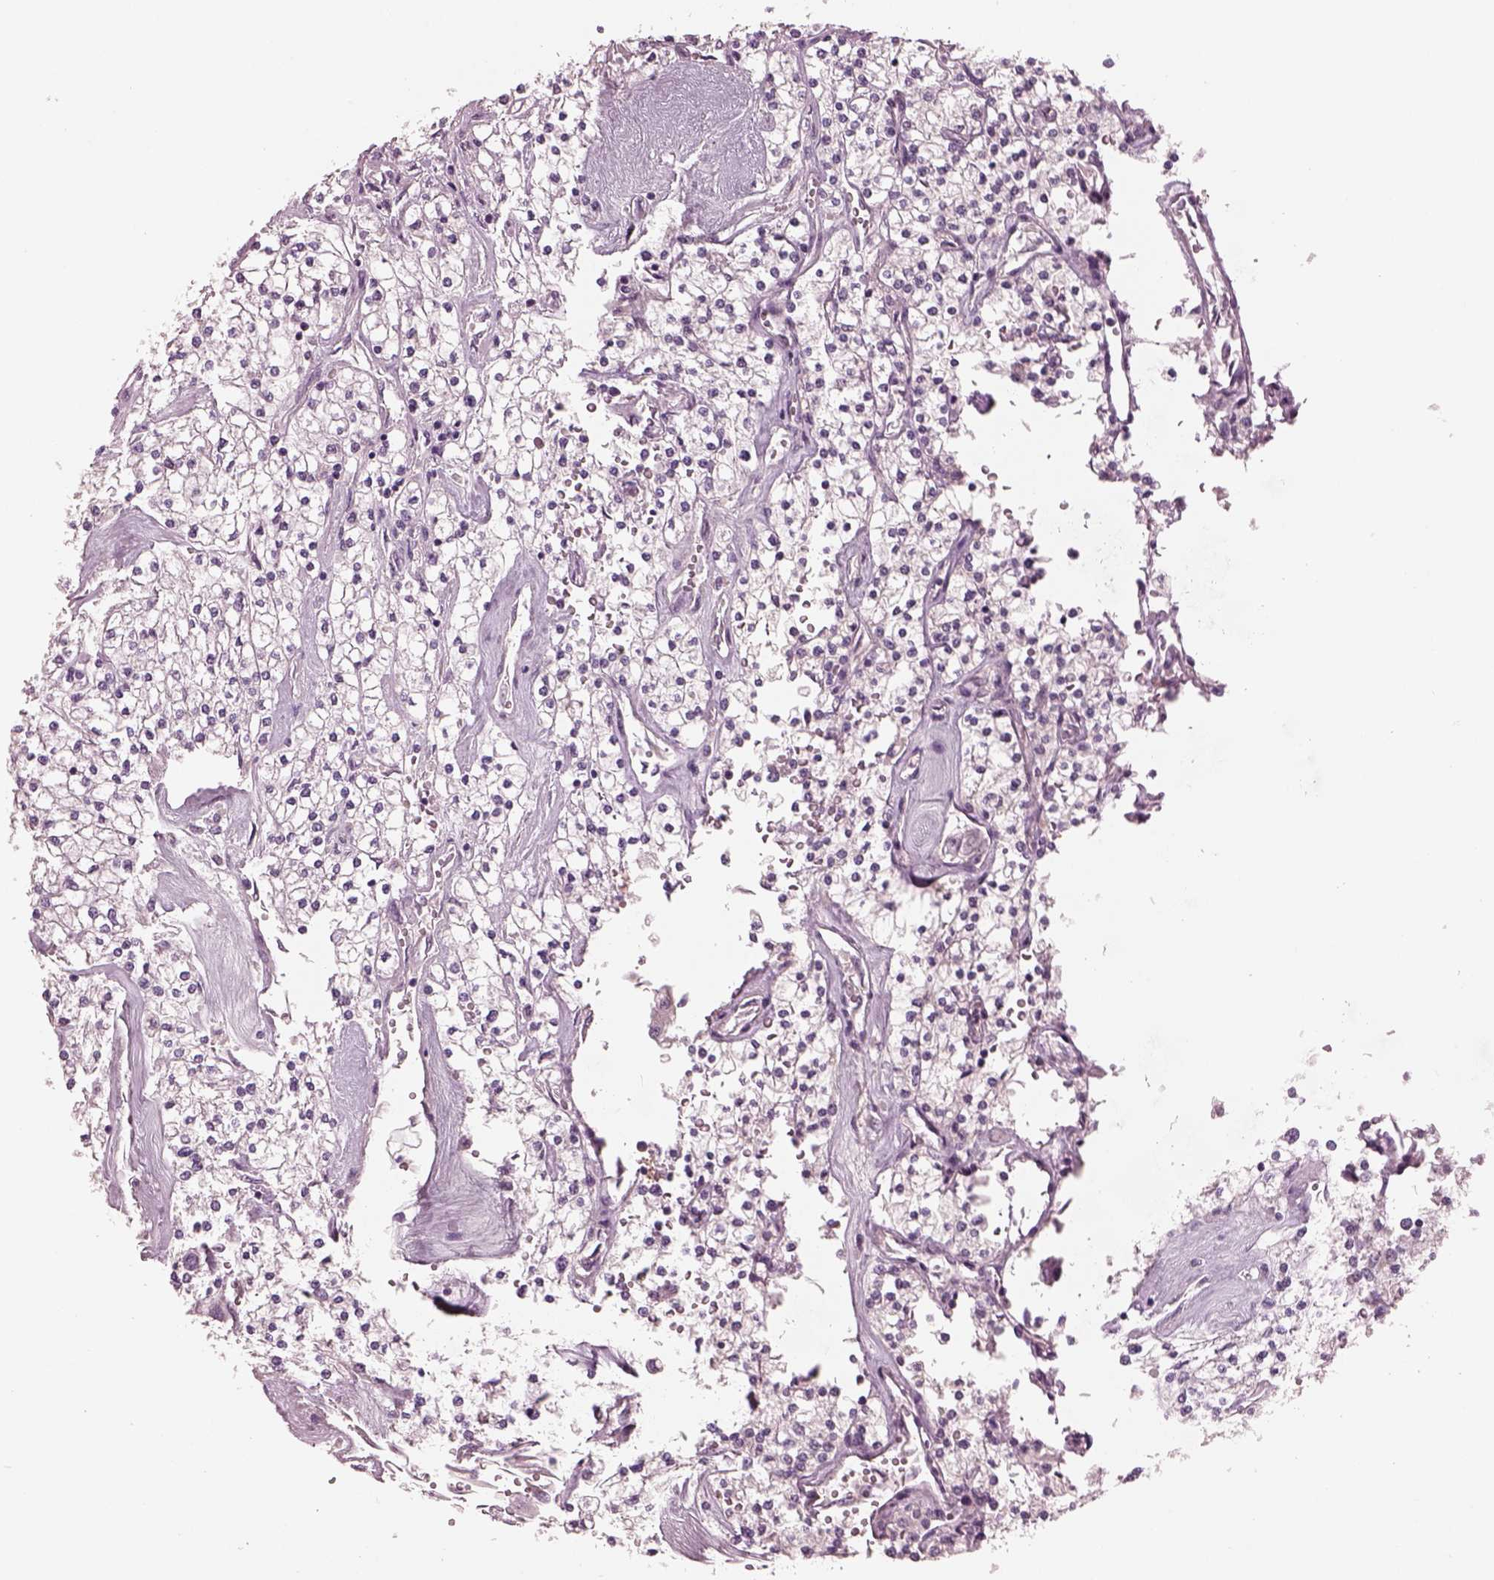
{"staining": {"intensity": "negative", "quantity": "none", "location": "none"}, "tissue": "renal cancer", "cell_type": "Tumor cells", "image_type": "cancer", "snomed": [{"axis": "morphology", "description": "Adenocarcinoma, NOS"}, {"axis": "topography", "description": "Kidney"}], "caption": "Immunohistochemistry (IHC) photomicrograph of human renal cancer (adenocarcinoma) stained for a protein (brown), which reveals no positivity in tumor cells.", "gene": "PACRG", "patient": {"sex": "male", "age": 80}}